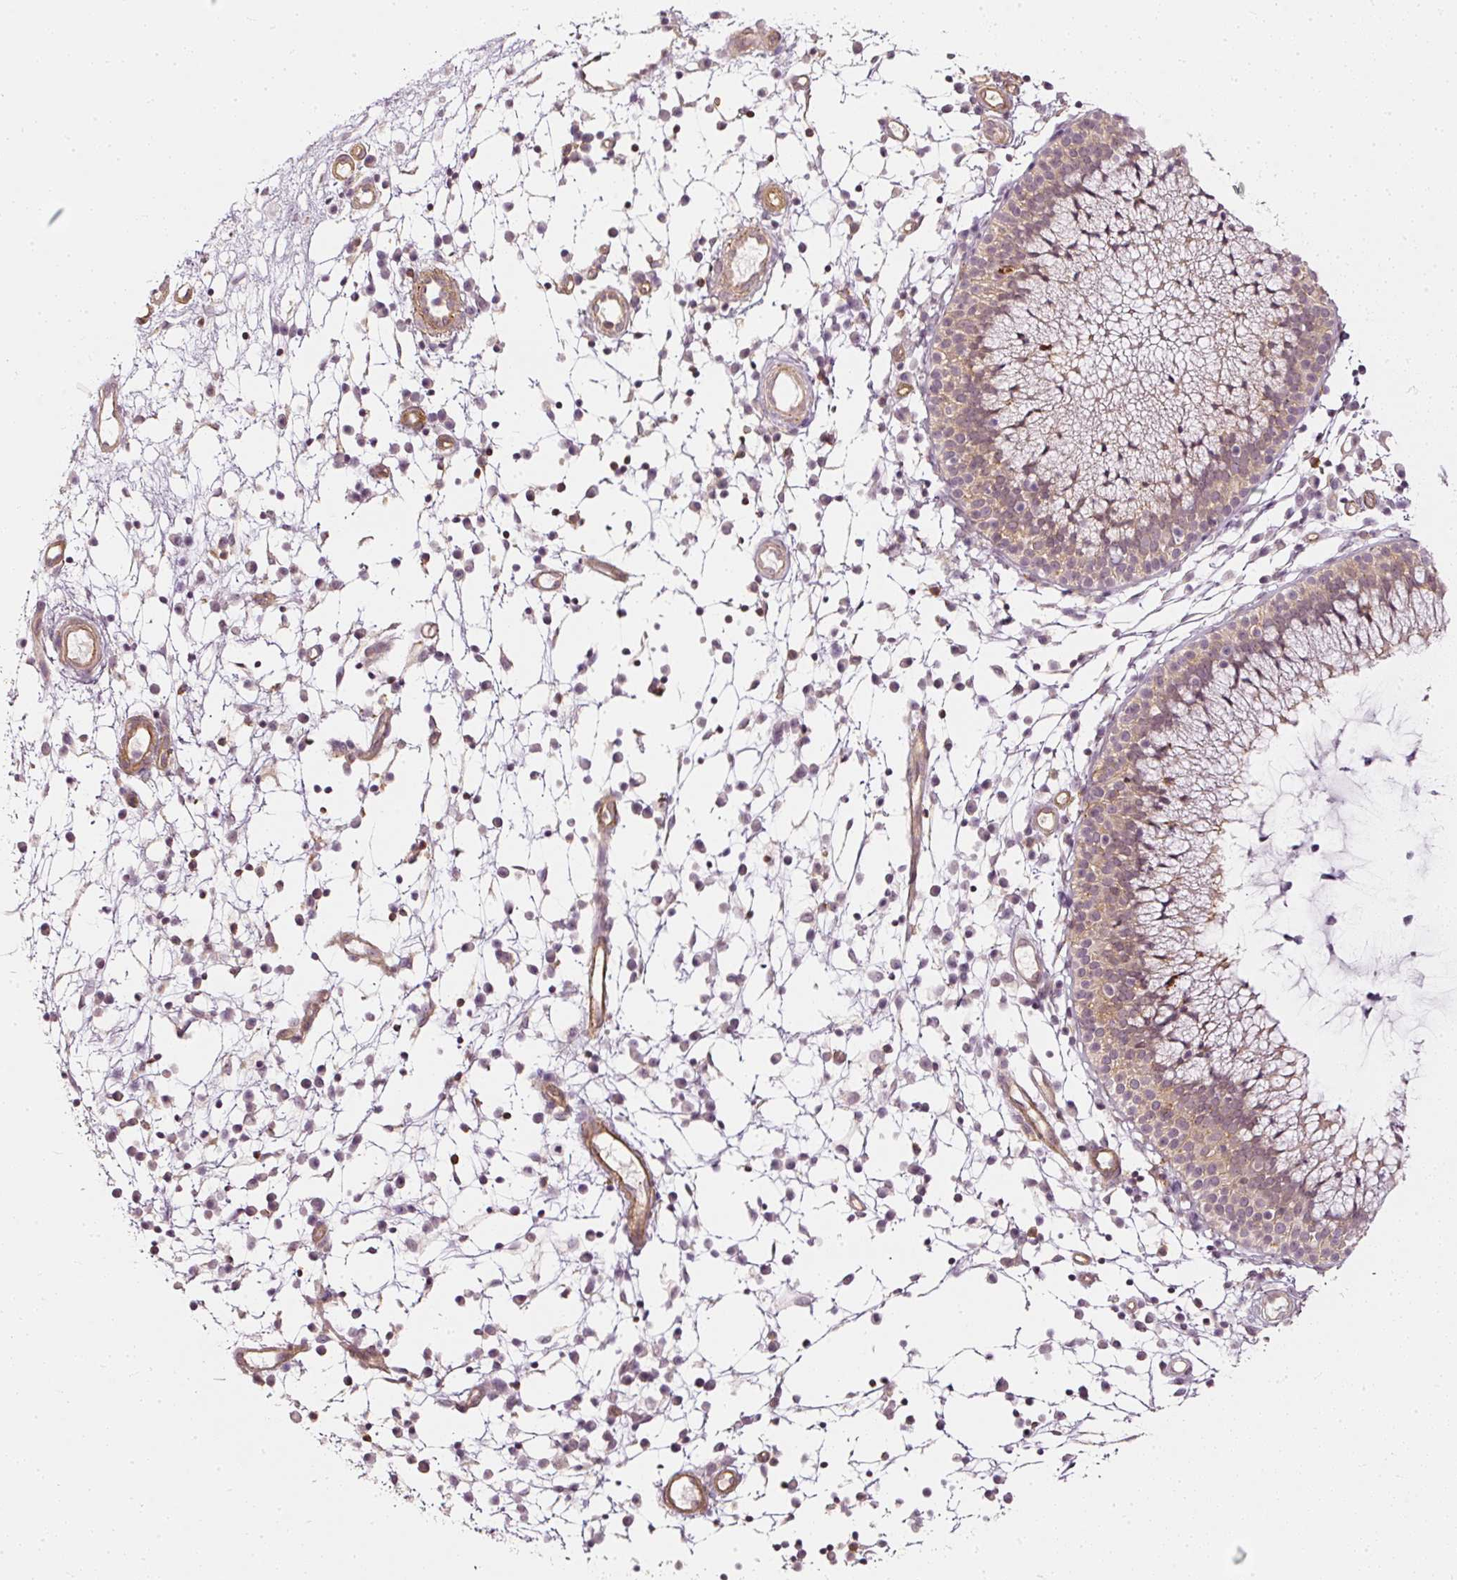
{"staining": {"intensity": "weak", "quantity": "<25%", "location": "cytoplasmic/membranous"}, "tissue": "nasopharynx", "cell_type": "Respiratory epithelial cells", "image_type": "normal", "snomed": [{"axis": "morphology", "description": "Normal tissue, NOS"}, {"axis": "topography", "description": "Nasopharynx"}], "caption": "Human nasopharynx stained for a protein using immunohistochemistry exhibits no positivity in respiratory epithelial cells.", "gene": "DRD2", "patient": {"sex": "male", "age": 21}}